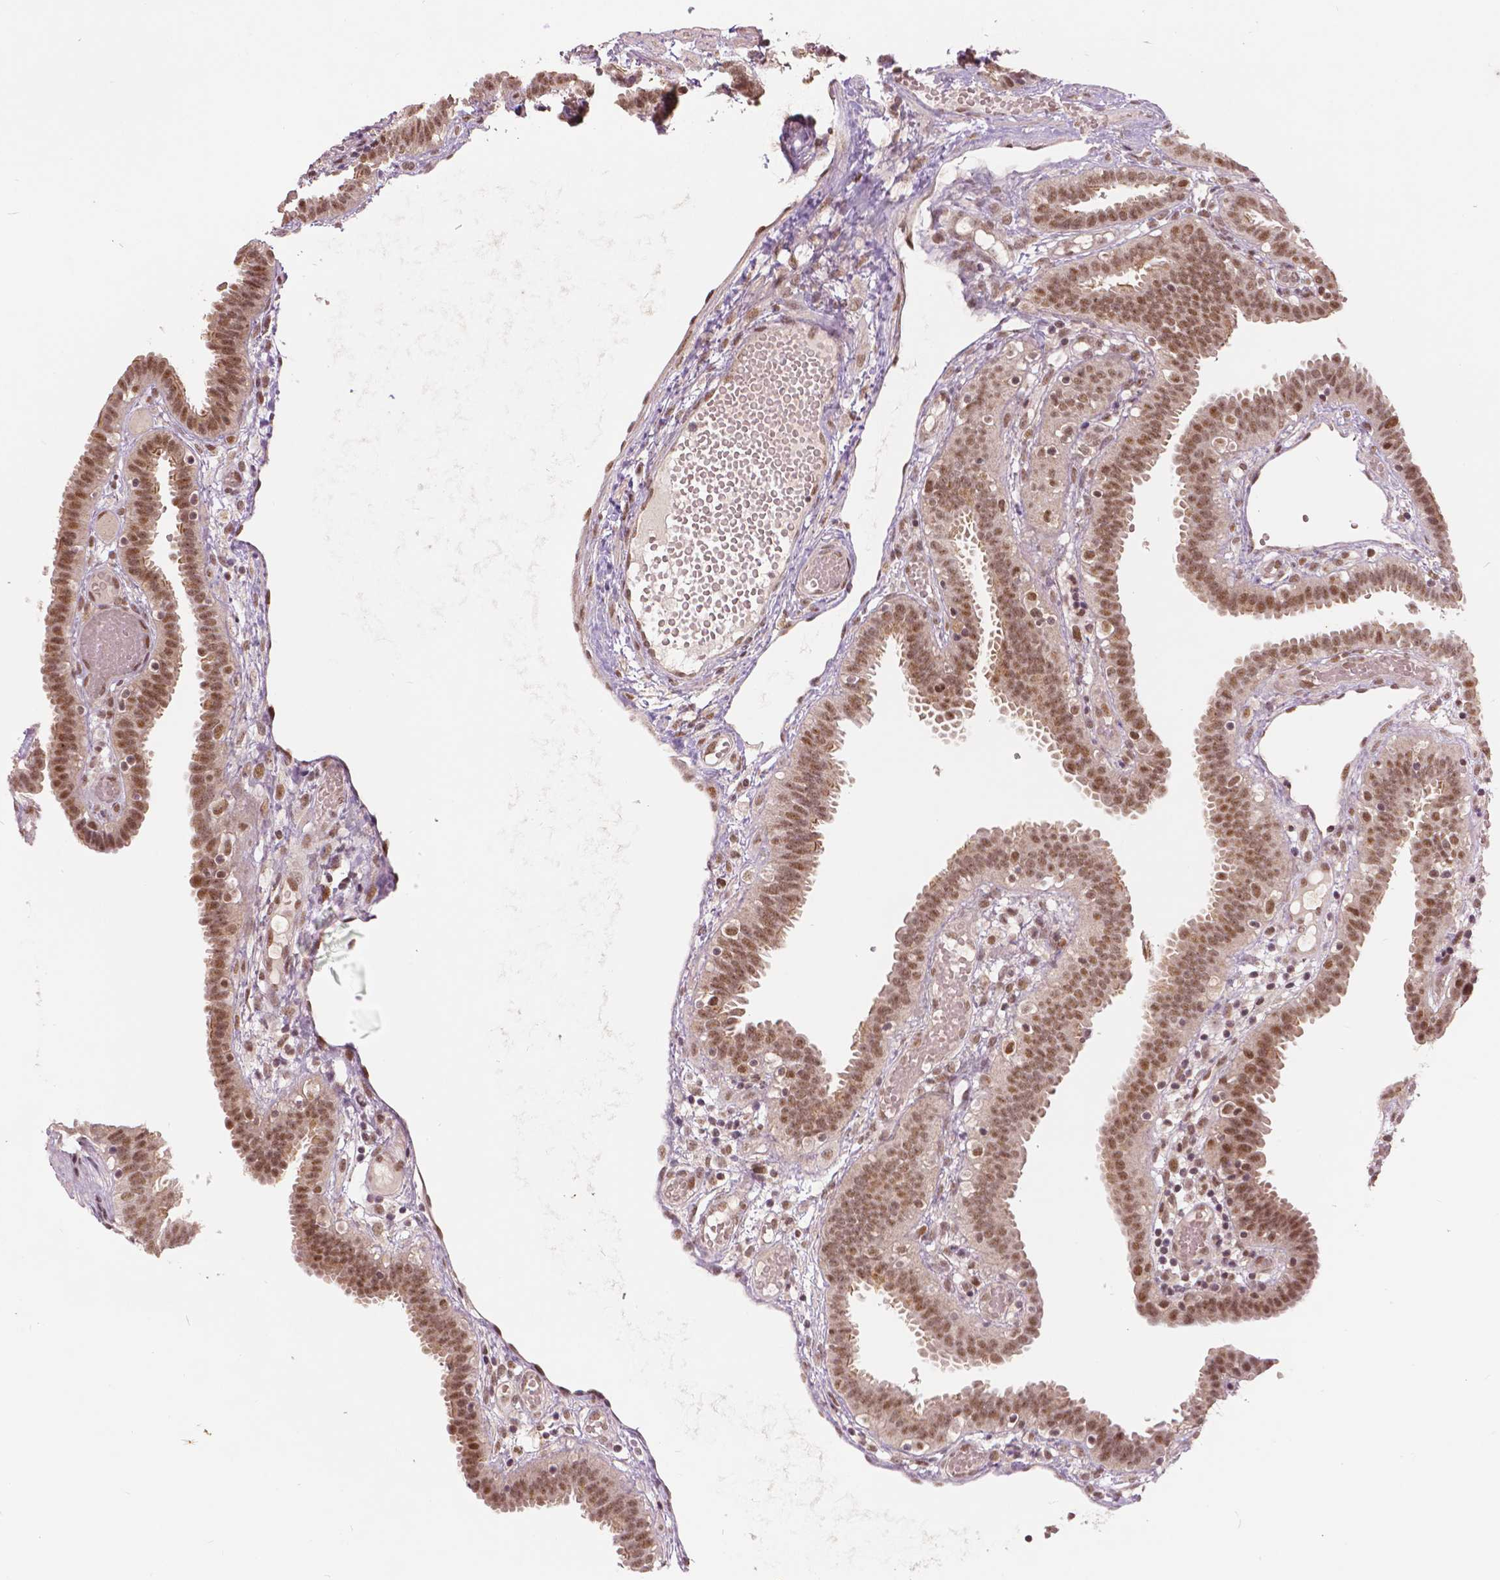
{"staining": {"intensity": "moderate", "quantity": ">75%", "location": "cytoplasmic/membranous,nuclear"}, "tissue": "fallopian tube", "cell_type": "Glandular cells", "image_type": "normal", "snomed": [{"axis": "morphology", "description": "Normal tissue, NOS"}, {"axis": "topography", "description": "Fallopian tube"}], "caption": "A high-resolution micrograph shows immunohistochemistry staining of unremarkable fallopian tube, which demonstrates moderate cytoplasmic/membranous,nuclear expression in about >75% of glandular cells.", "gene": "NSD2", "patient": {"sex": "female", "age": 37}}